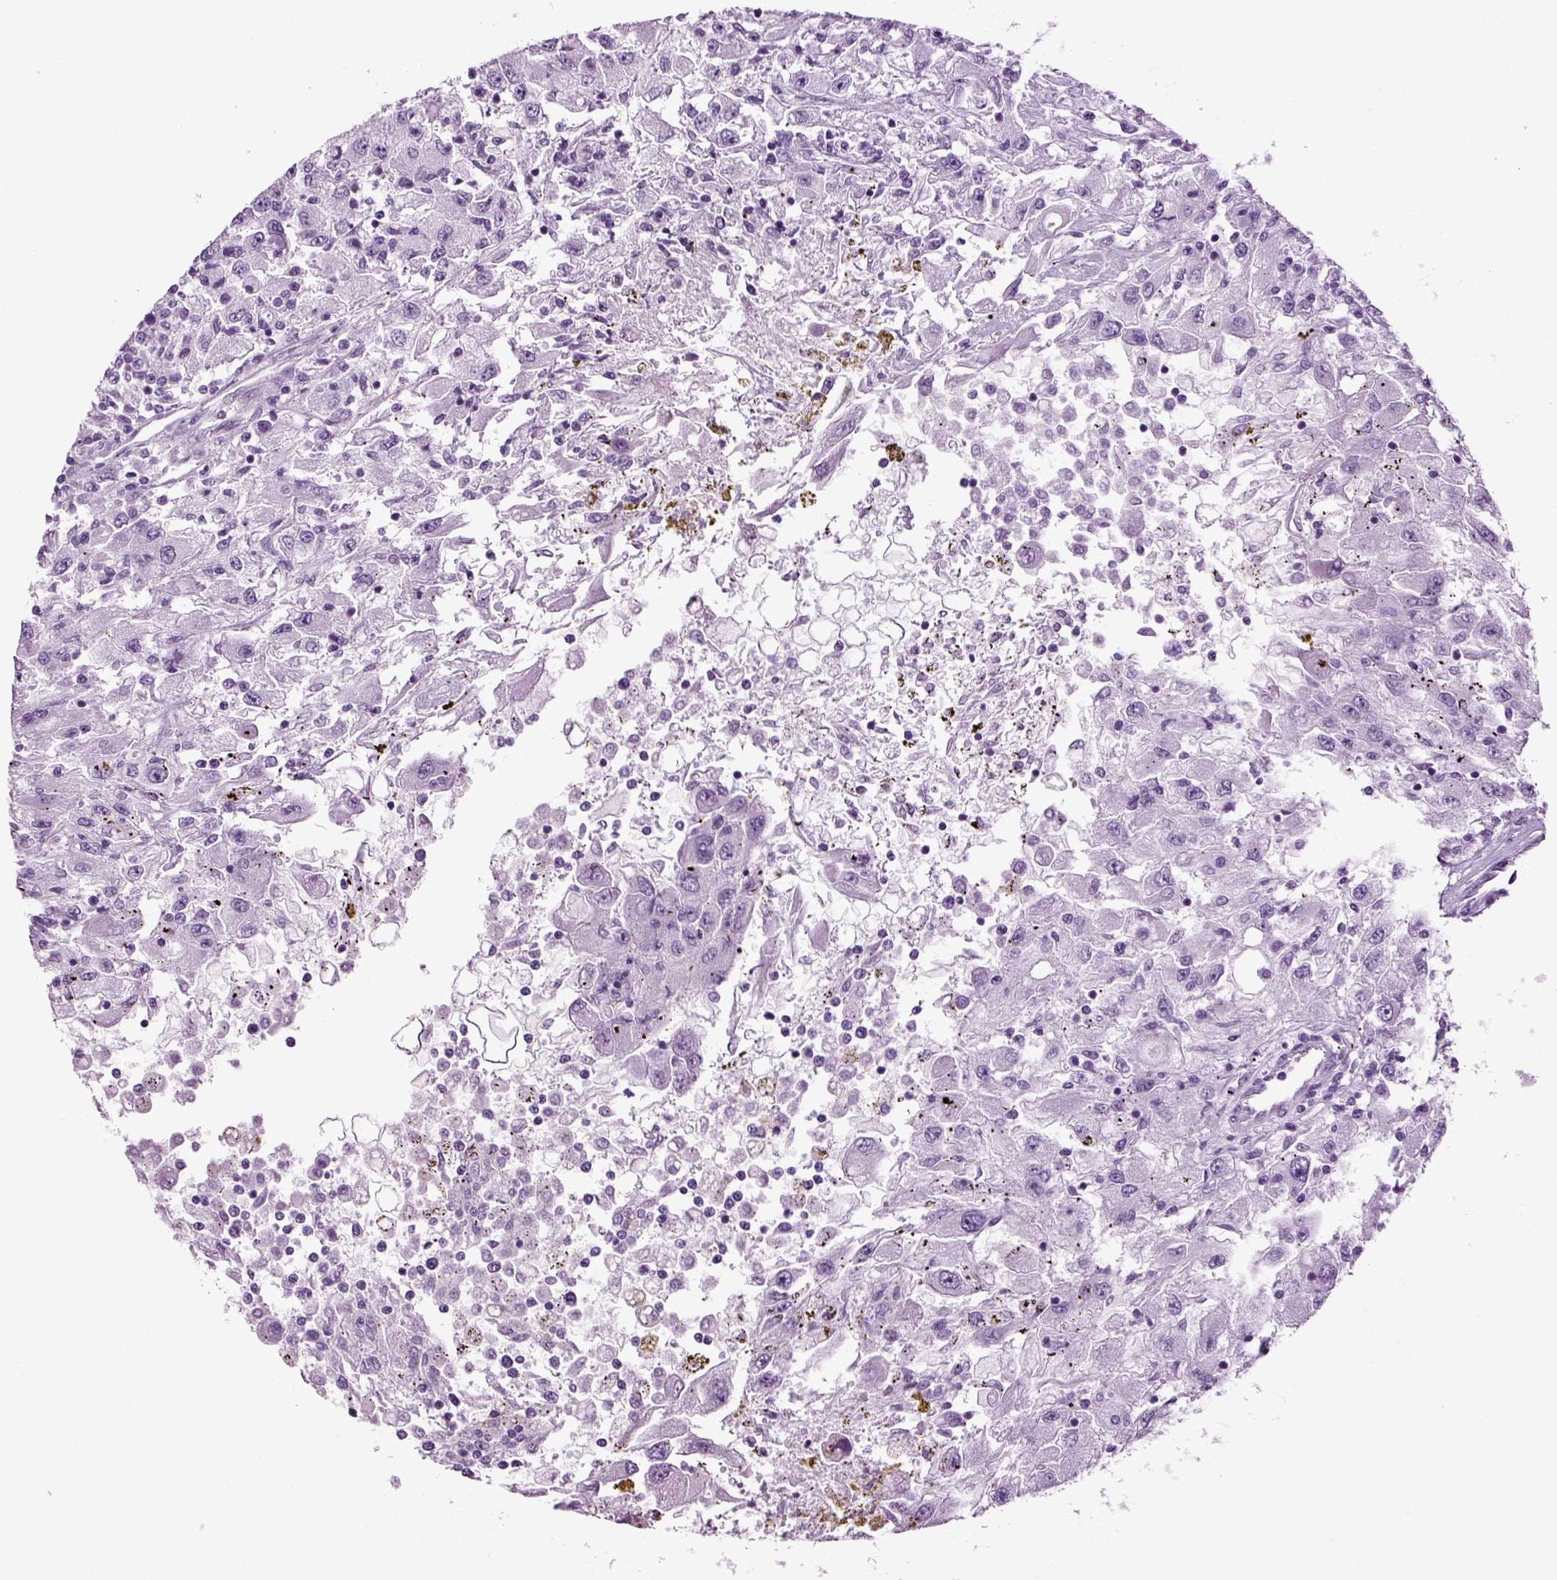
{"staining": {"intensity": "negative", "quantity": "none", "location": "none"}, "tissue": "renal cancer", "cell_type": "Tumor cells", "image_type": "cancer", "snomed": [{"axis": "morphology", "description": "Adenocarcinoma, NOS"}, {"axis": "topography", "description": "Kidney"}], "caption": "The micrograph reveals no significant positivity in tumor cells of renal cancer (adenocarcinoma).", "gene": "RFX3", "patient": {"sex": "female", "age": 67}}